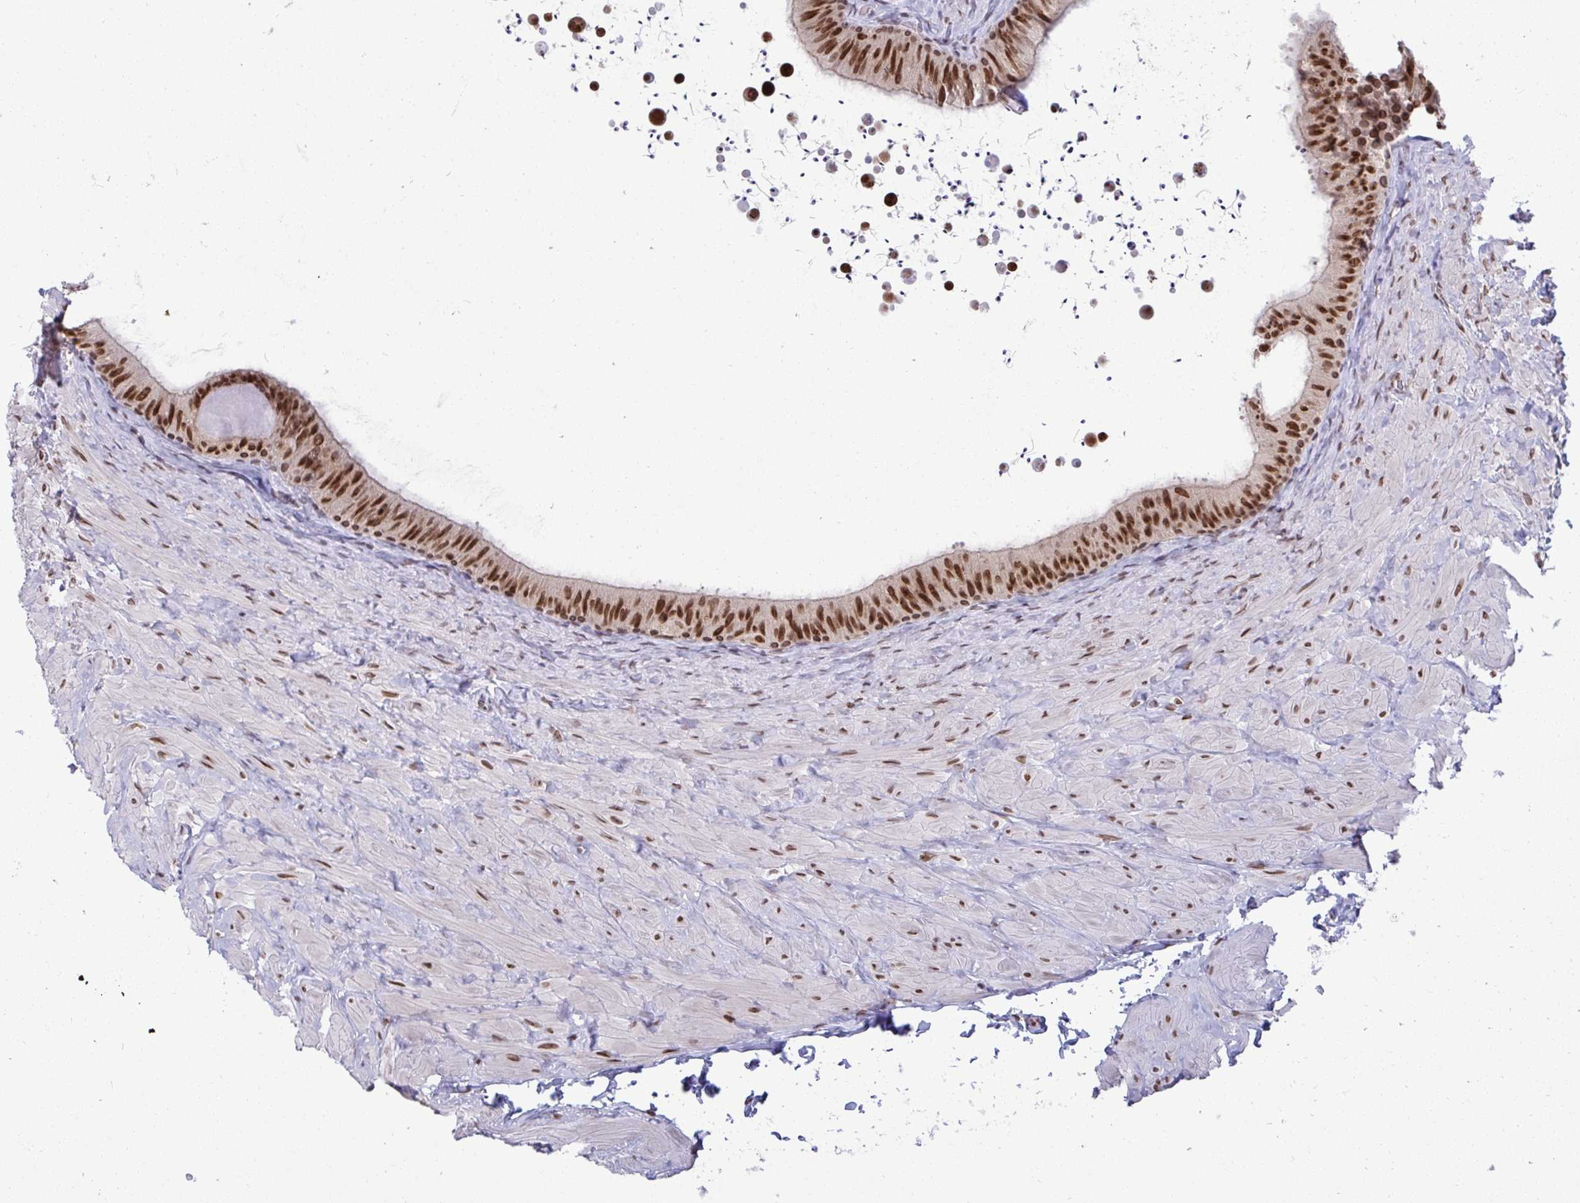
{"staining": {"intensity": "moderate", "quantity": ">75%", "location": "nuclear"}, "tissue": "epididymis", "cell_type": "Glandular cells", "image_type": "normal", "snomed": [{"axis": "morphology", "description": "Normal tissue, NOS"}, {"axis": "topography", "description": "Epididymis, spermatic cord, NOS"}, {"axis": "topography", "description": "Epididymis"}], "caption": "DAB (3,3'-diaminobenzidine) immunohistochemical staining of unremarkable human epididymis demonstrates moderate nuclear protein positivity in approximately >75% of glandular cells. (DAB (3,3'-diaminobenzidine) IHC with brightfield microscopy, high magnification).", "gene": "JPT1", "patient": {"sex": "male", "age": 31}}